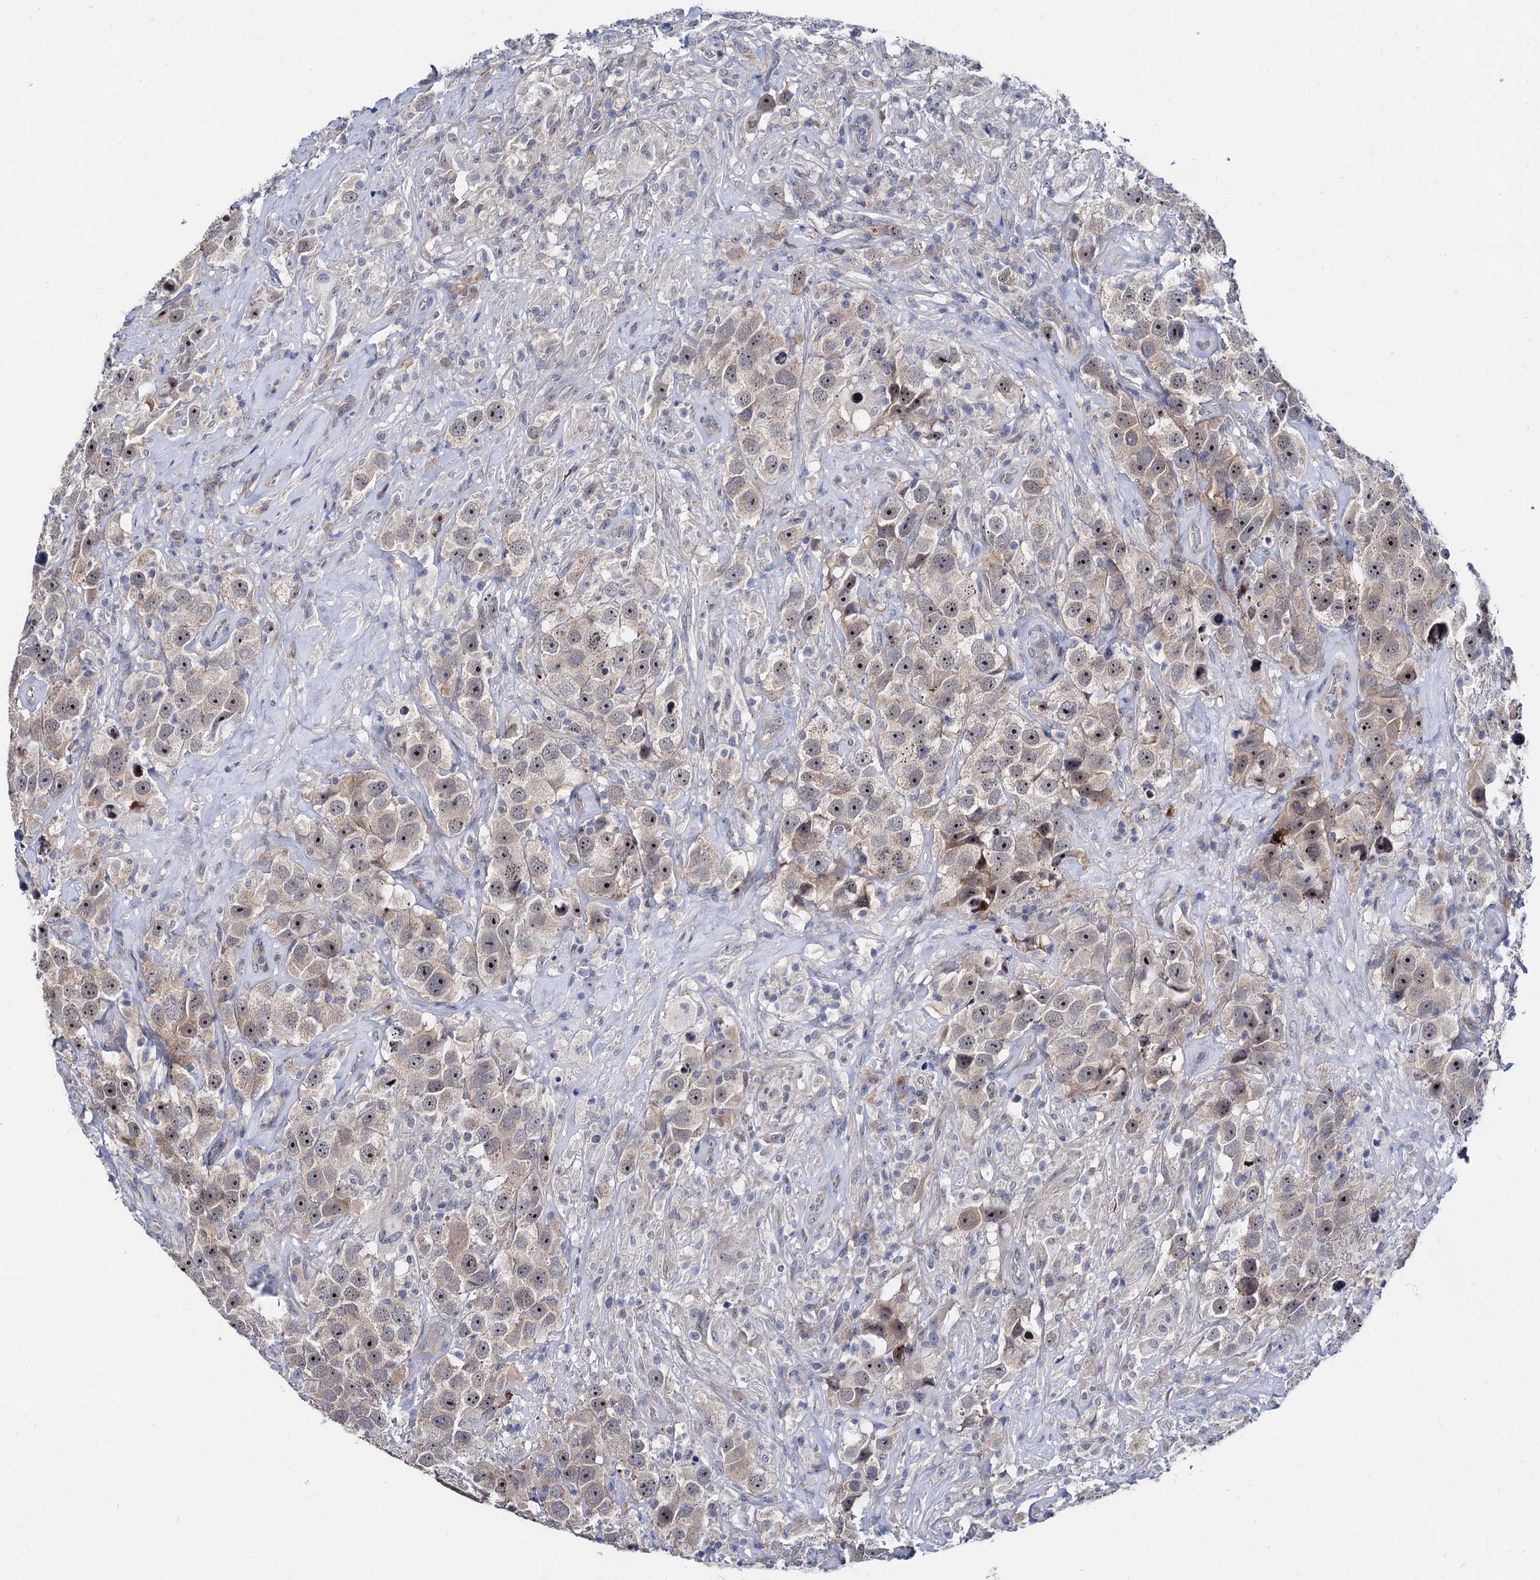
{"staining": {"intensity": "weak", "quantity": "25%-75%", "location": "cytoplasmic/membranous,nuclear"}, "tissue": "testis cancer", "cell_type": "Tumor cells", "image_type": "cancer", "snomed": [{"axis": "morphology", "description": "Seminoma, NOS"}, {"axis": "topography", "description": "Testis"}], "caption": "Testis cancer (seminoma) stained with a protein marker shows weak staining in tumor cells.", "gene": "CAPRIN2", "patient": {"sex": "male", "age": 49}}